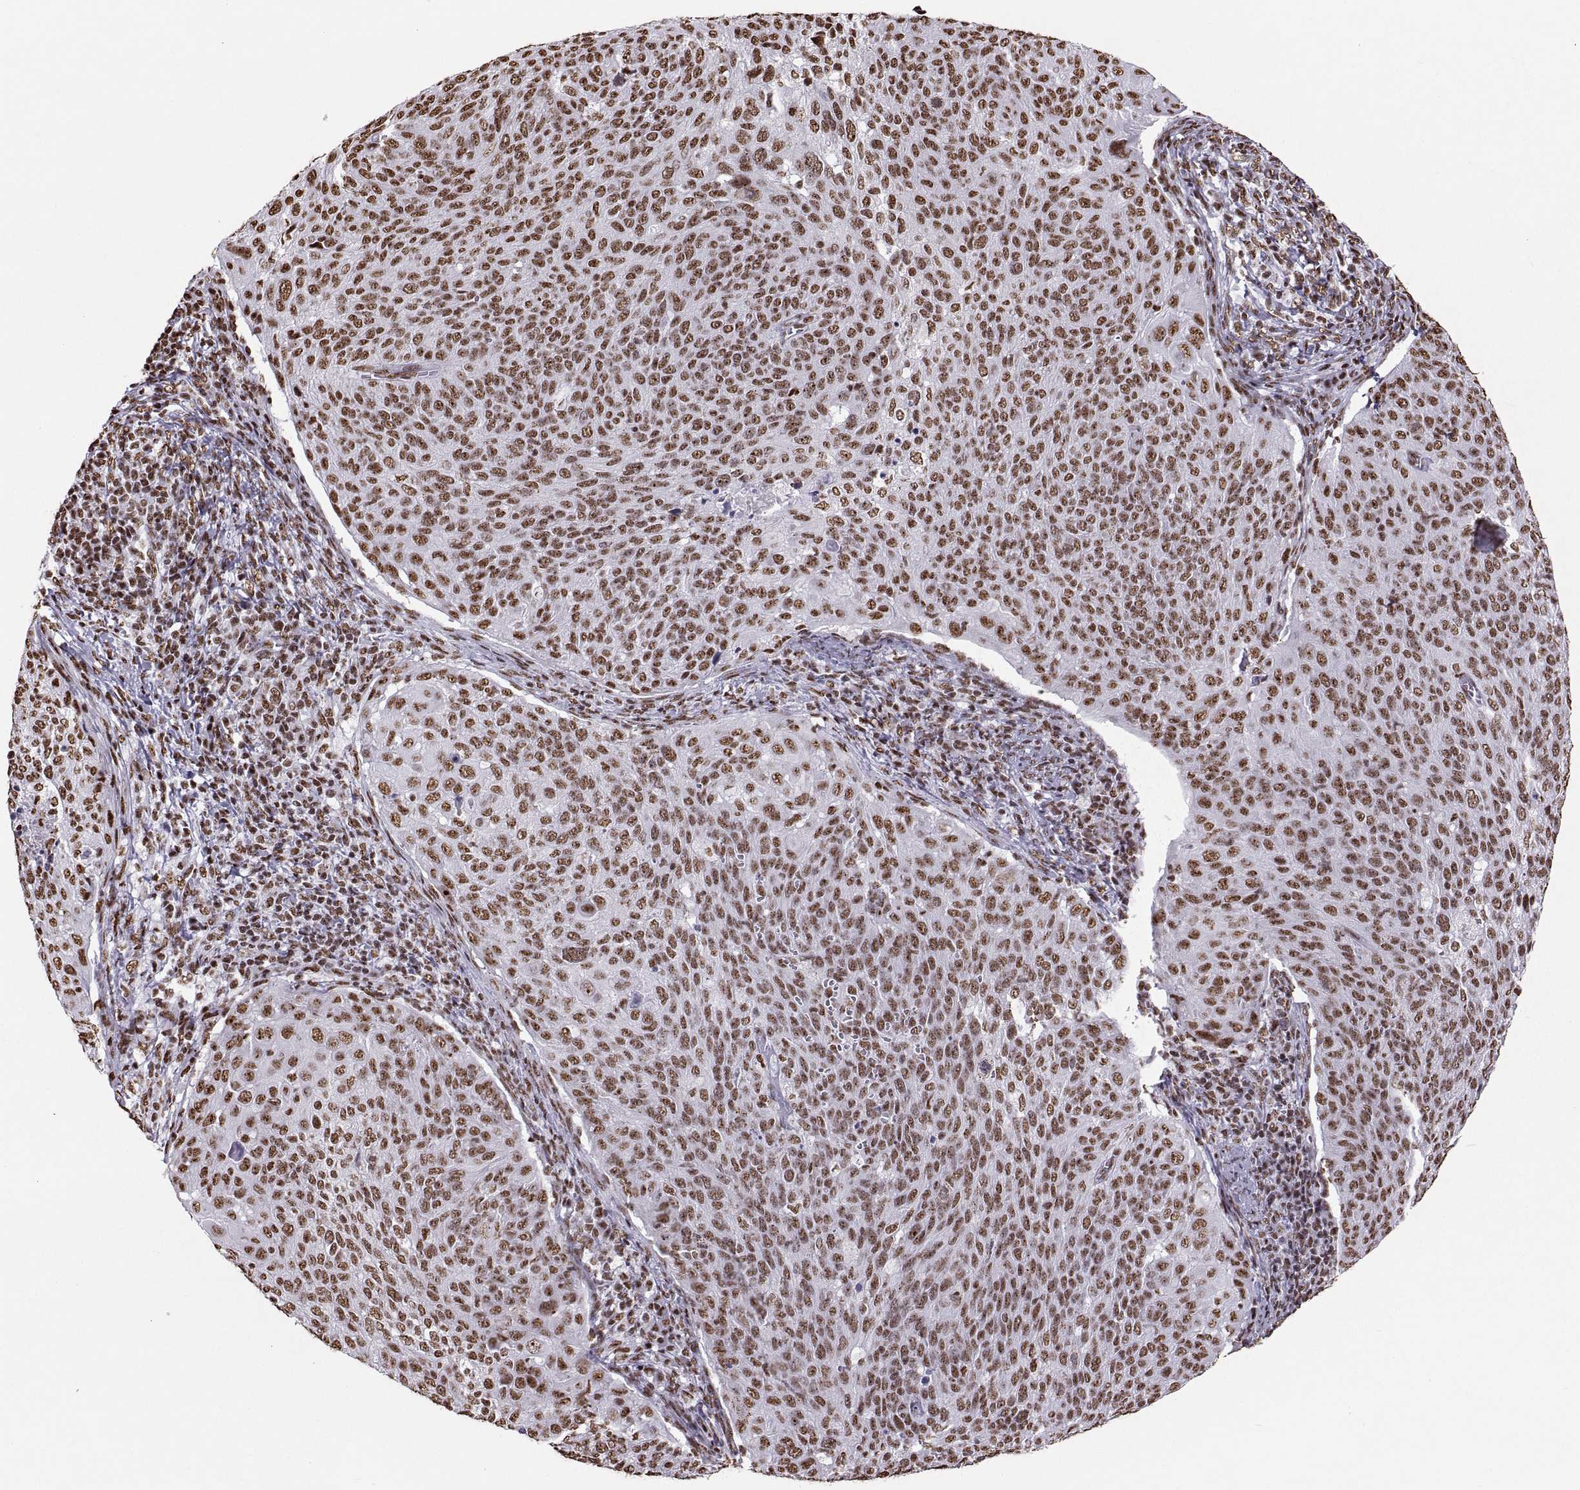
{"staining": {"intensity": "moderate", "quantity": ">75%", "location": "nuclear"}, "tissue": "cervical cancer", "cell_type": "Tumor cells", "image_type": "cancer", "snomed": [{"axis": "morphology", "description": "Squamous cell carcinoma, NOS"}, {"axis": "topography", "description": "Cervix"}], "caption": "The micrograph demonstrates staining of cervical squamous cell carcinoma, revealing moderate nuclear protein staining (brown color) within tumor cells.", "gene": "SNAI1", "patient": {"sex": "female", "age": 39}}